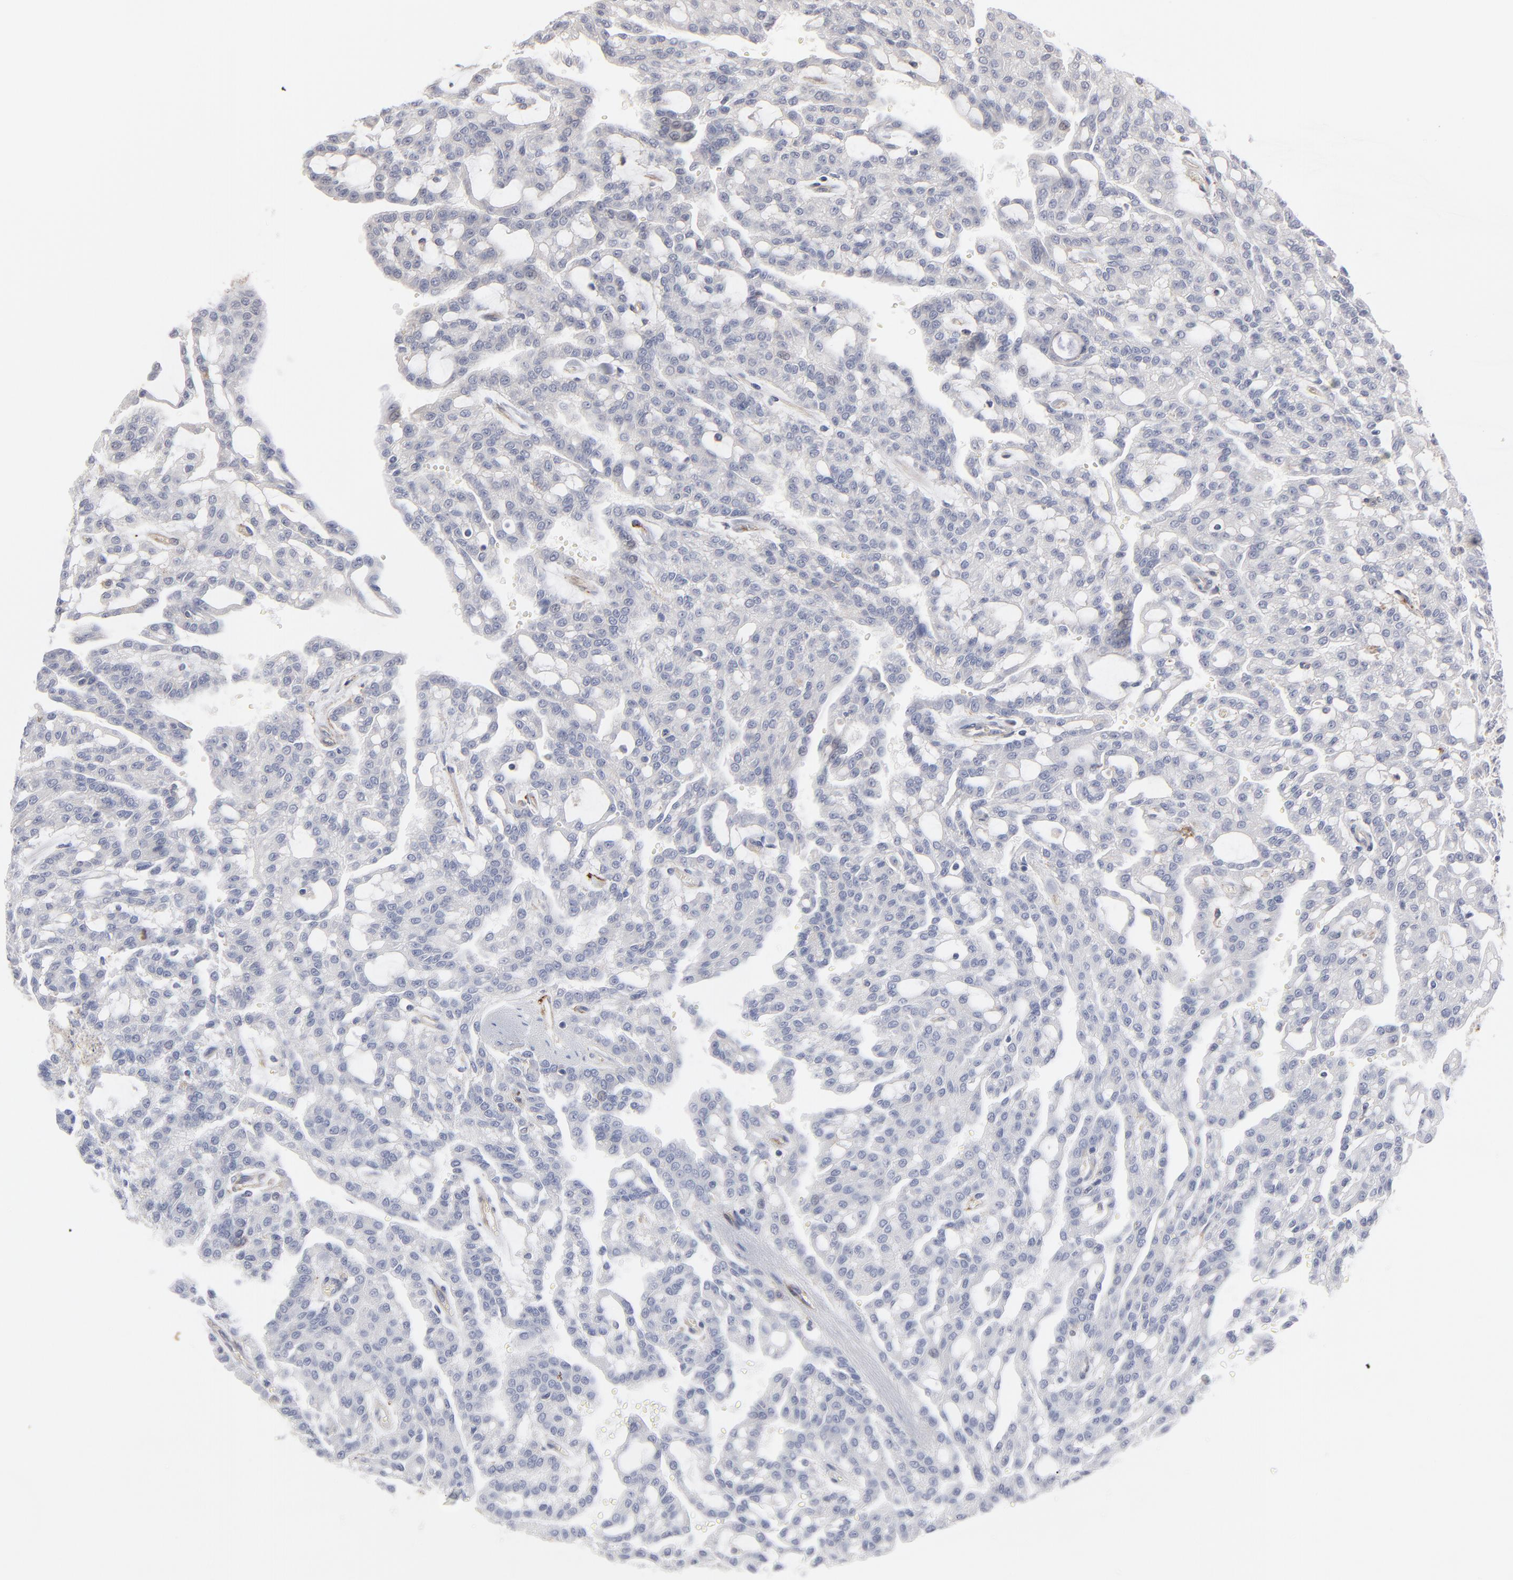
{"staining": {"intensity": "negative", "quantity": "none", "location": "none"}, "tissue": "renal cancer", "cell_type": "Tumor cells", "image_type": "cancer", "snomed": [{"axis": "morphology", "description": "Adenocarcinoma, NOS"}, {"axis": "topography", "description": "Kidney"}], "caption": "Image shows no significant protein staining in tumor cells of adenocarcinoma (renal).", "gene": "SLC16A1", "patient": {"sex": "male", "age": 63}}